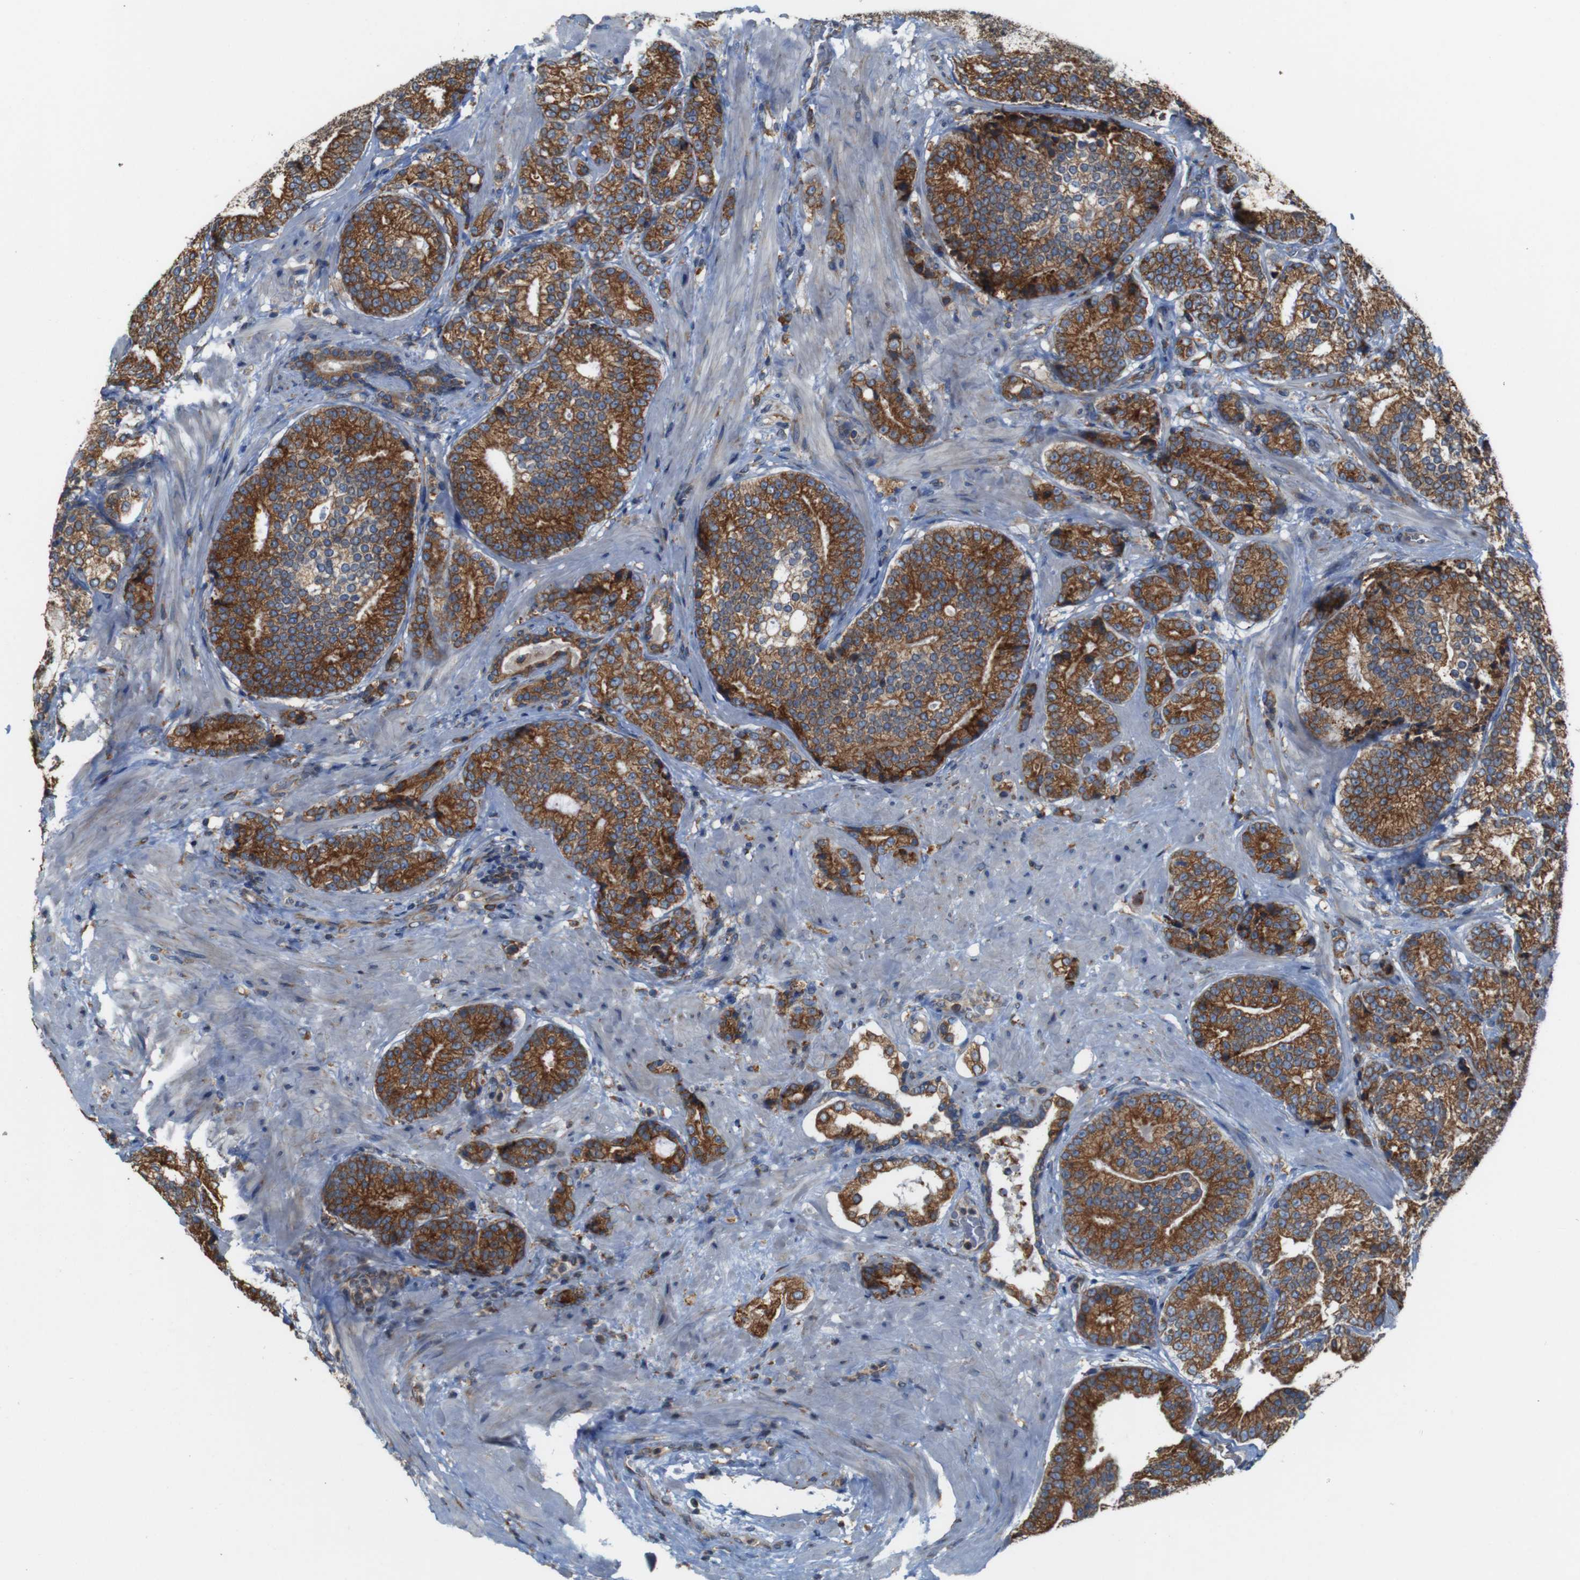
{"staining": {"intensity": "moderate", "quantity": ">75%", "location": "cytoplasmic/membranous"}, "tissue": "prostate cancer", "cell_type": "Tumor cells", "image_type": "cancer", "snomed": [{"axis": "morphology", "description": "Adenocarcinoma, High grade"}, {"axis": "topography", "description": "Prostate"}], "caption": "Protein staining of prostate cancer (adenocarcinoma (high-grade)) tissue exhibits moderate cytoplasmic/membranous expression in about >75% of tumor cells.", "gene": "UGGT1", "patient": {"sex": "male", "age": 61}}